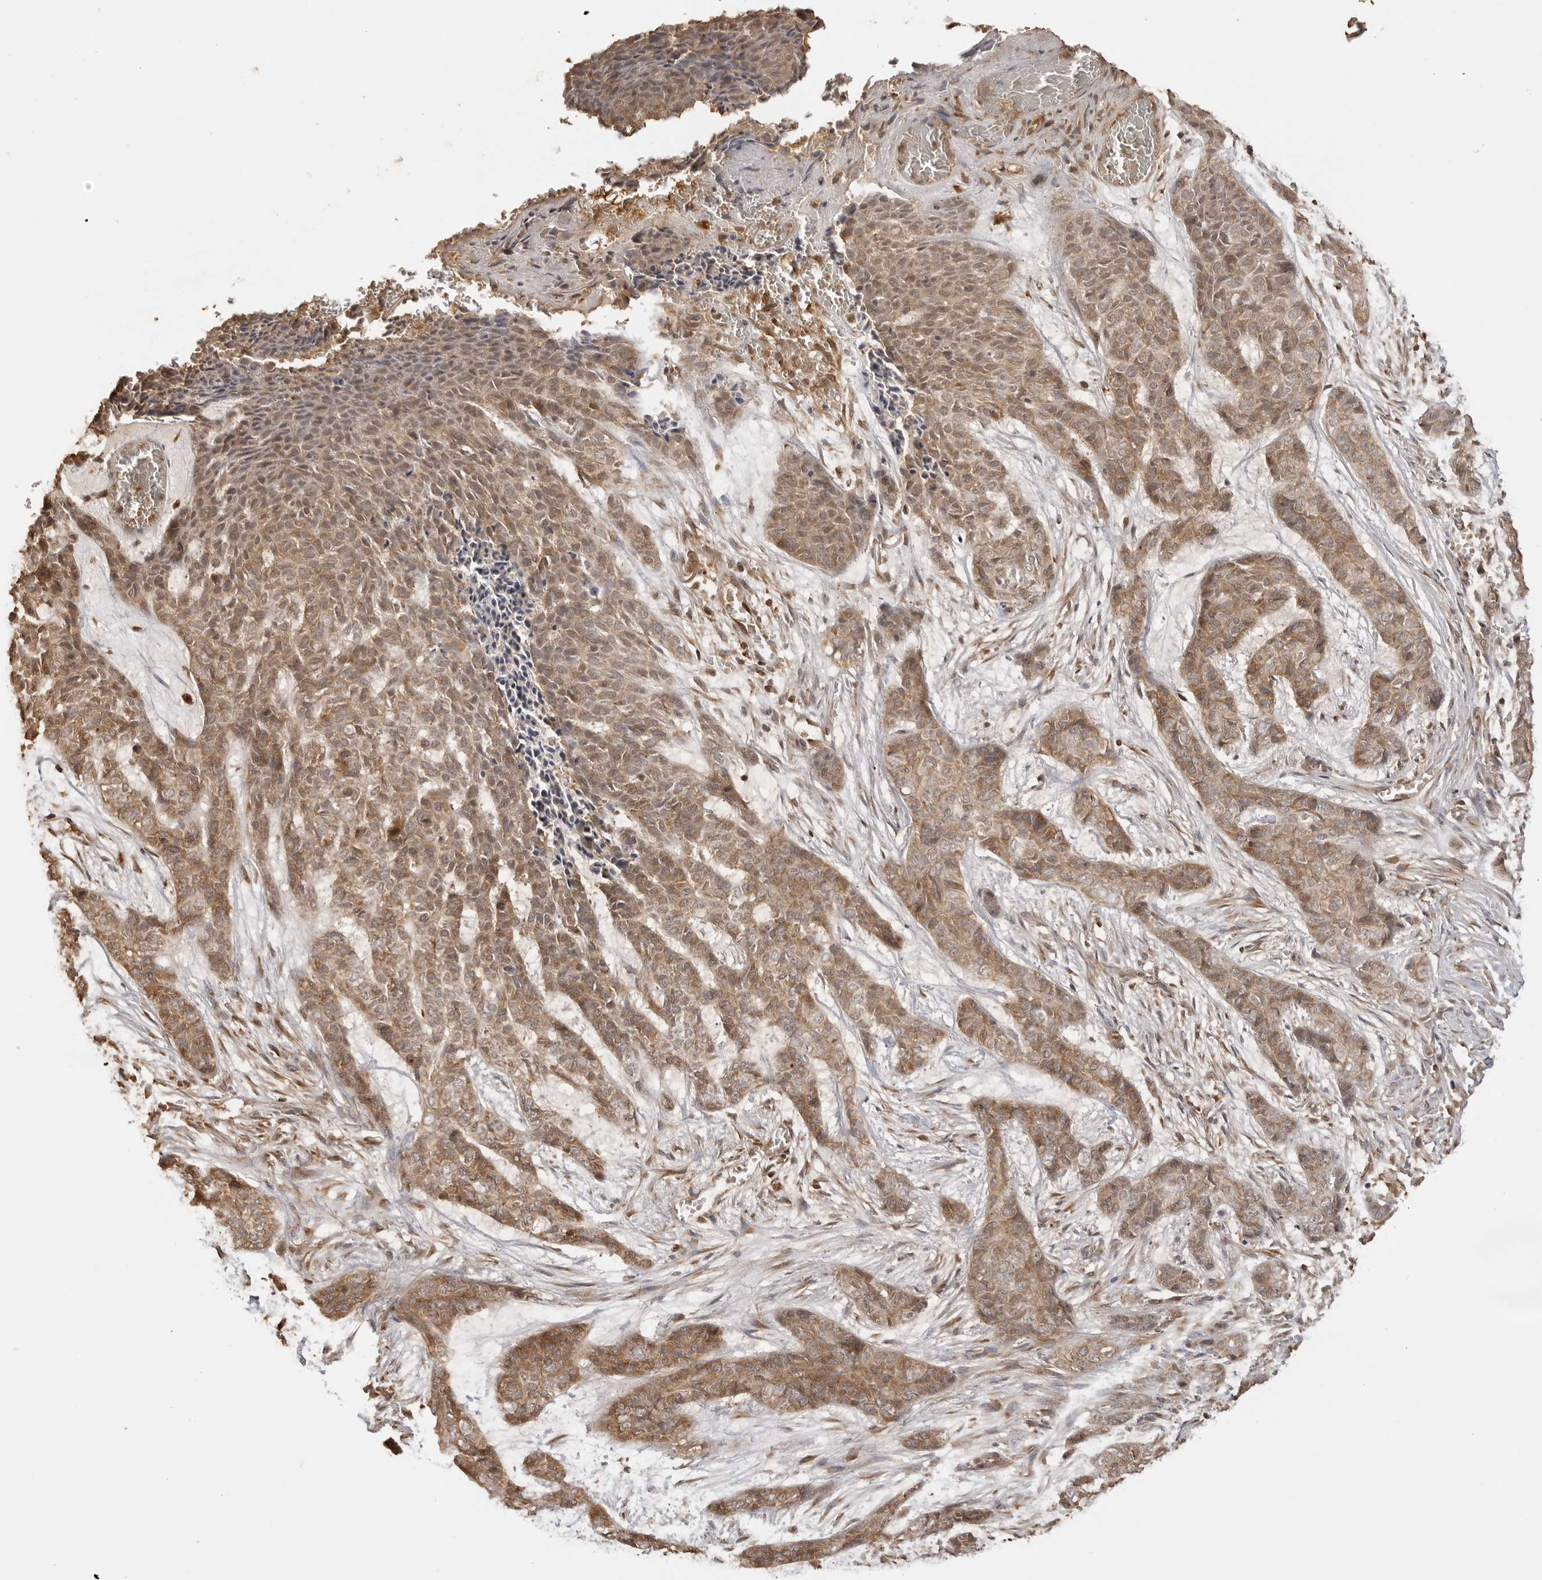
{"staining": {"intensity": "moderate", "quantity": ">75%", "location": "cytoplasmic/membranous,nuclear"}, "tissue": "skin cancer", "cell_type": "Tumor cells", "image_type": "cancer", "snomed": [{"axis": "morphology", "description": "Basal cell carcinoma"}, {"axis": "topography", "description": "Skin"}], "caption": "An image showing moderate cytoplasmic/membranous and nuclear positivity in approximately >75% of tumor cells in skin cancer (basal cell carcinoma), as visualized by brown immunohistochemical staining.", "gene": "IKBKE", "patient": {"sex": "female", "age": 64}}